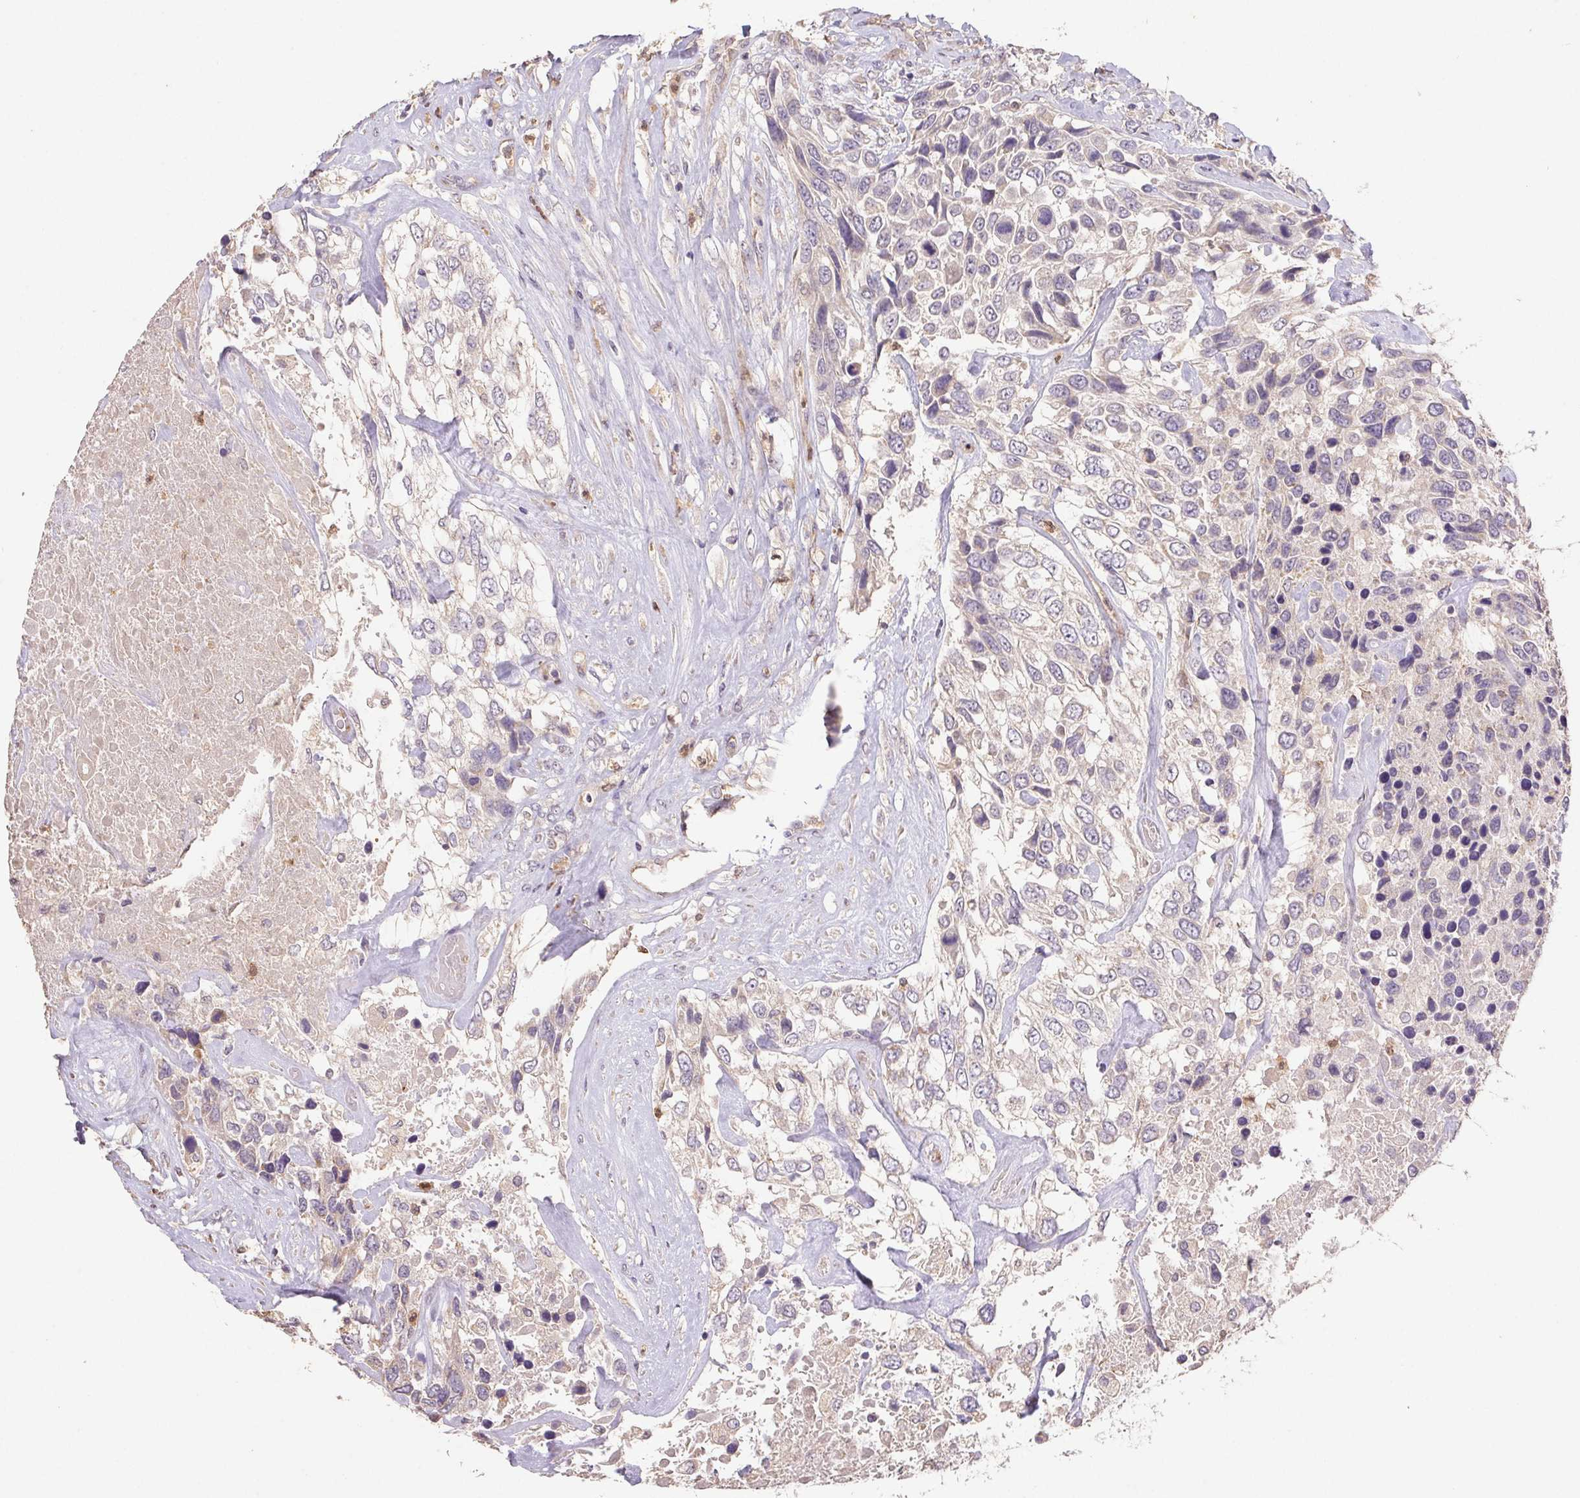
{"staining": {"intensity": "weak", "quantity": "<25%", "location": "cytoplasmic/membranous"}, "tissue": "urothelial cancer", "cell_type": "Tumor cells", "image_type": "cancer", "snomed": [{"axis": "morphology", "description": "Urothelial carcinoma, High grade"}, {"axis": "topography", "description": "Urinary bladder"}], "caption": "Immunohistochemistry (IHC) histopathology image of neoplastic tissue: high-grade urothelial carcinoma stained with DAB (3,3'-diaminobenzidine) exhibits no significant protein positivity in tumor cells.", "gene": "RAB11A", "patient": {"sex": "female", "age": 70}}